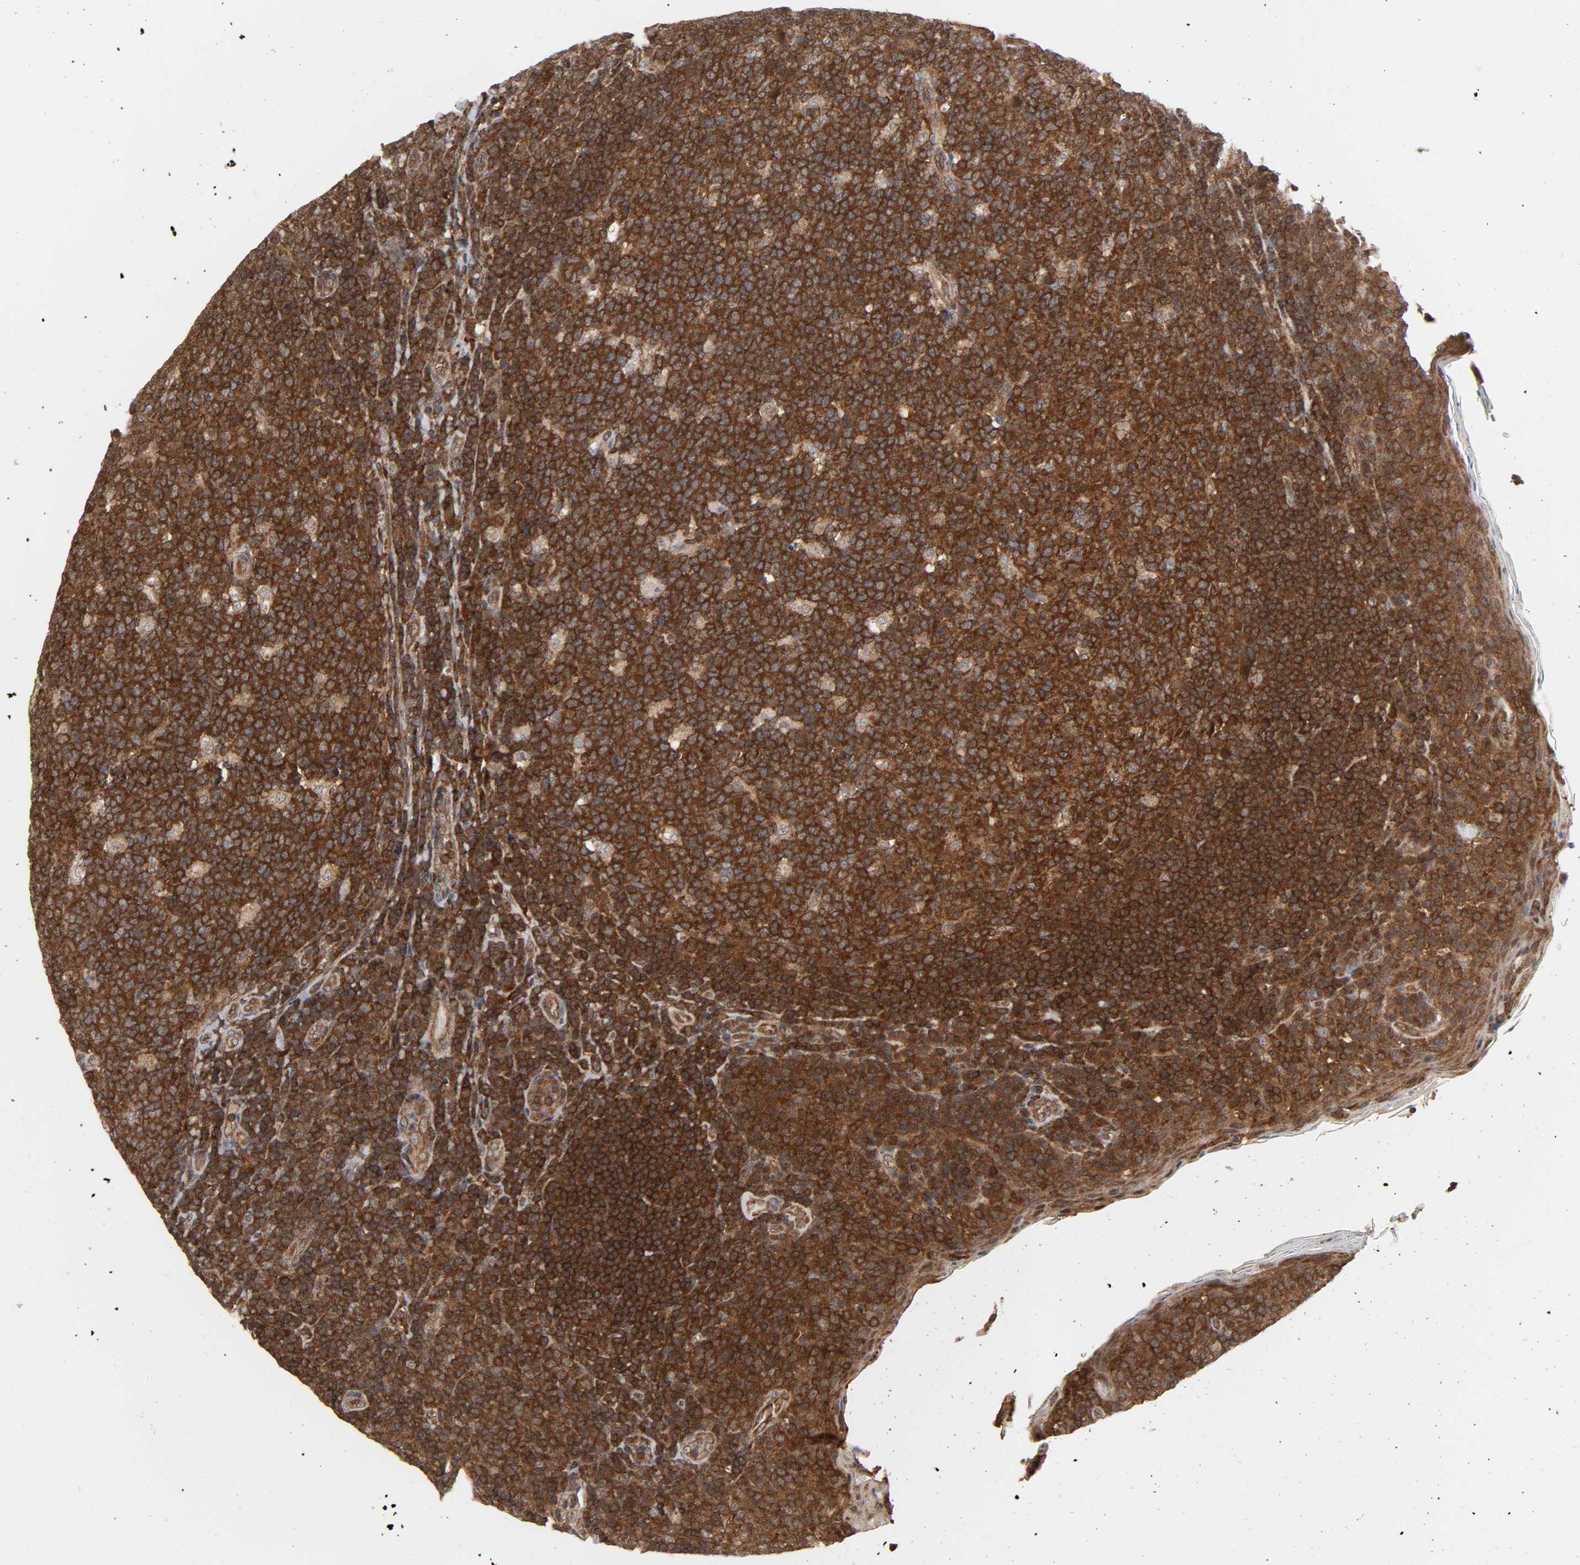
{"staining": {"intensity": "strong", "quantity": ">75%", "location": "cytoplasmic/membranous"}, "tissue": "tonsil", "cell_type": "Germinal center cells", "image_type": "normal", "snomed": [{"axis": "morphology", "description": "Normal tissue, NOS"}, {"axis": "topography", "description": "Tonsil"}], "caption": "Human tonsil stained with a brown dye shows strong cytoplasmic/membranous positive staining in approximately >75% of germinal center cells.", "gene": "GSK3A", "patient": {"sex": "male", "age": 17}}